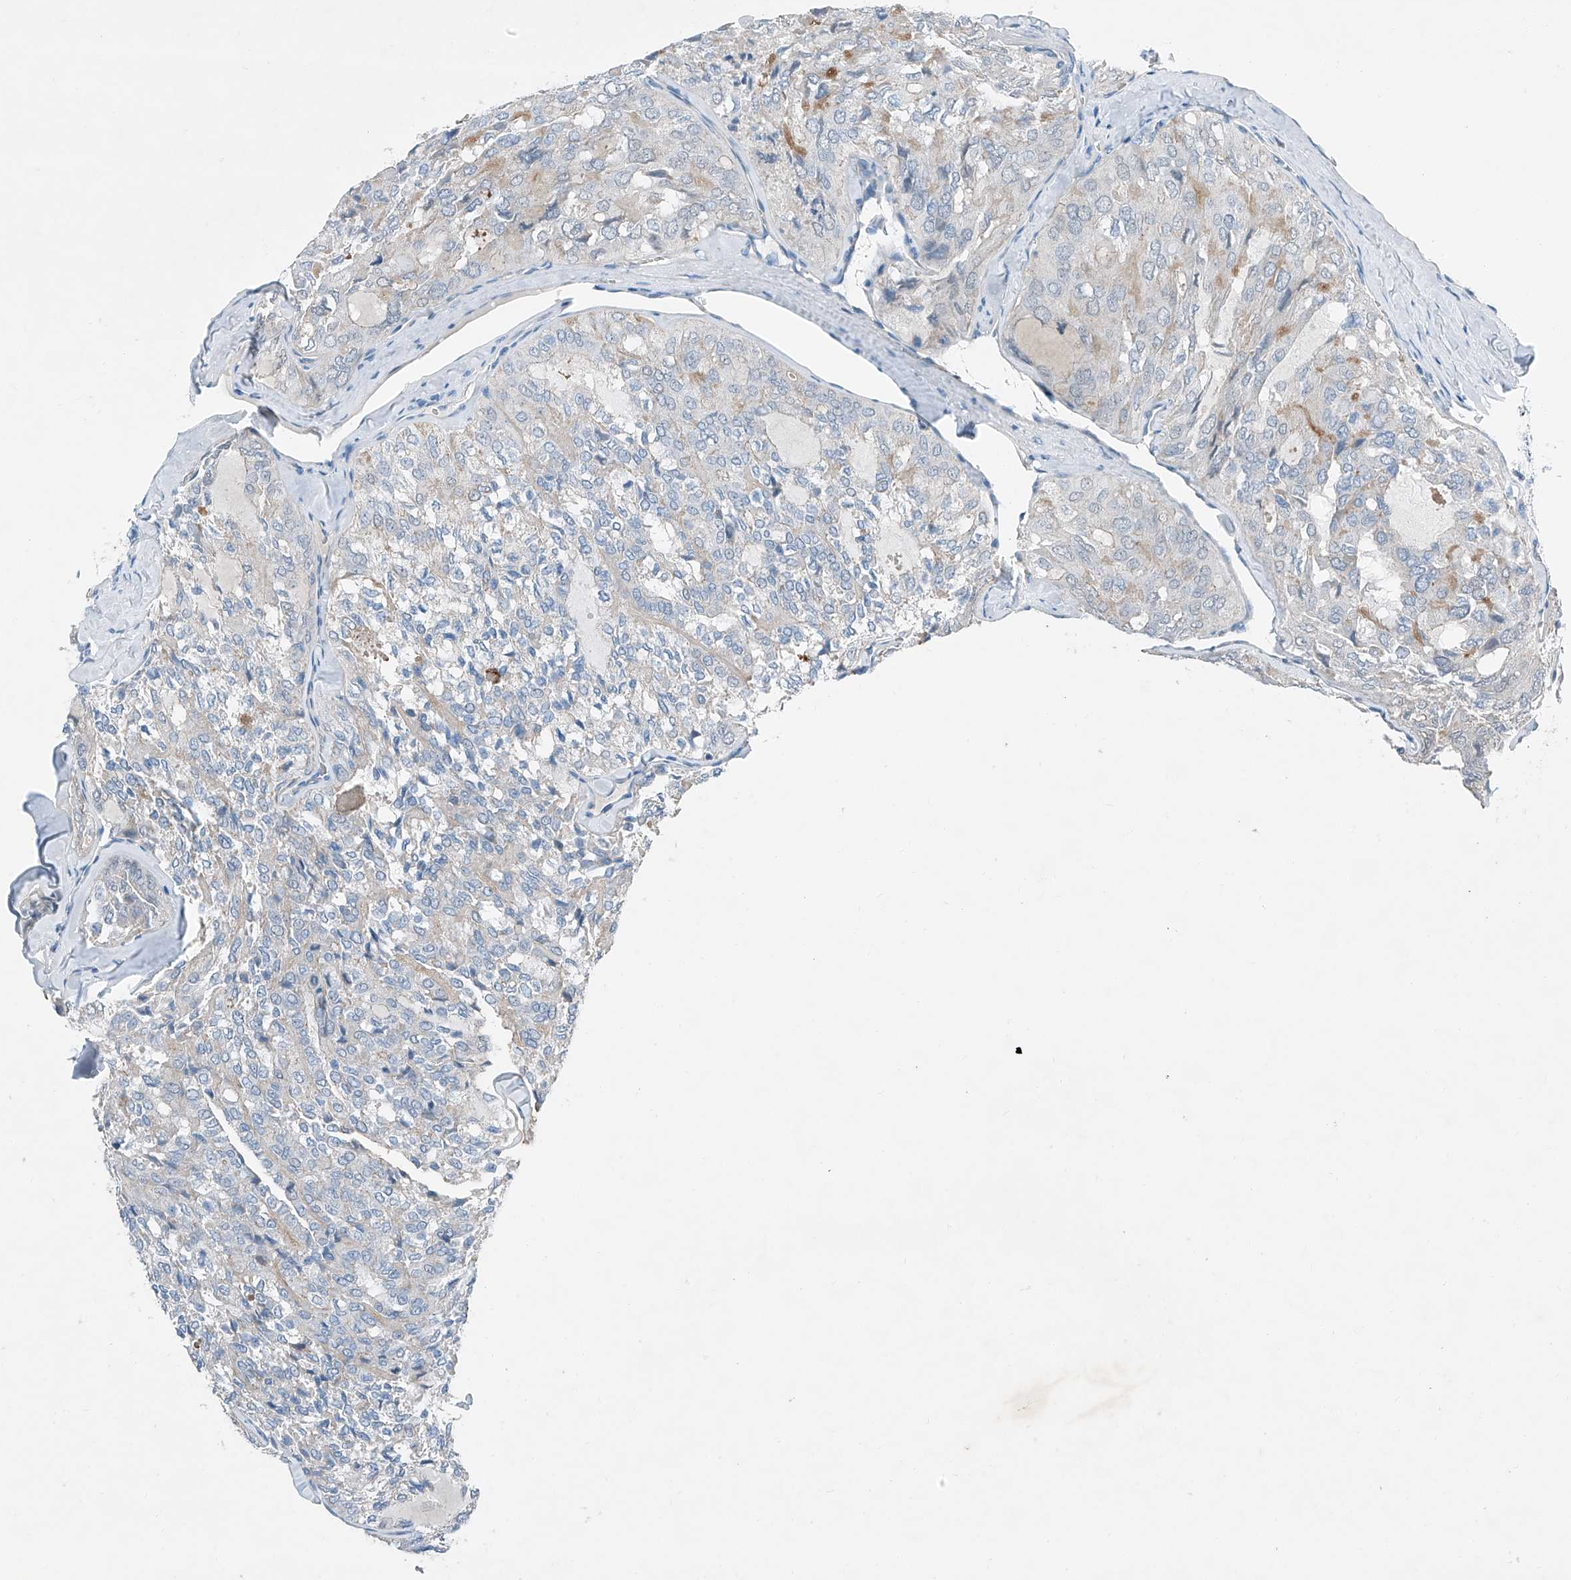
{"staining": {"intensity": "weak", "quantity": "<25%", "location": "cytoplasmic/membranous"}, "tissue": "thyroid cancer", "cell_type": "Tumor cells", "image_type": "cancer", "snomed": [{"axis": "morphology", "description": "Follicular adenoma carcinoma, NOS"}, {"axis": "topography", "description": "Thyroid gland"}], "caption": "This is an immunohistochemistry (IHC) micrograph of thyroid cancer. There is no staining in tumor cells.", "gene": "MDGA1", "patient": {"sex": "male", "age": 75}}